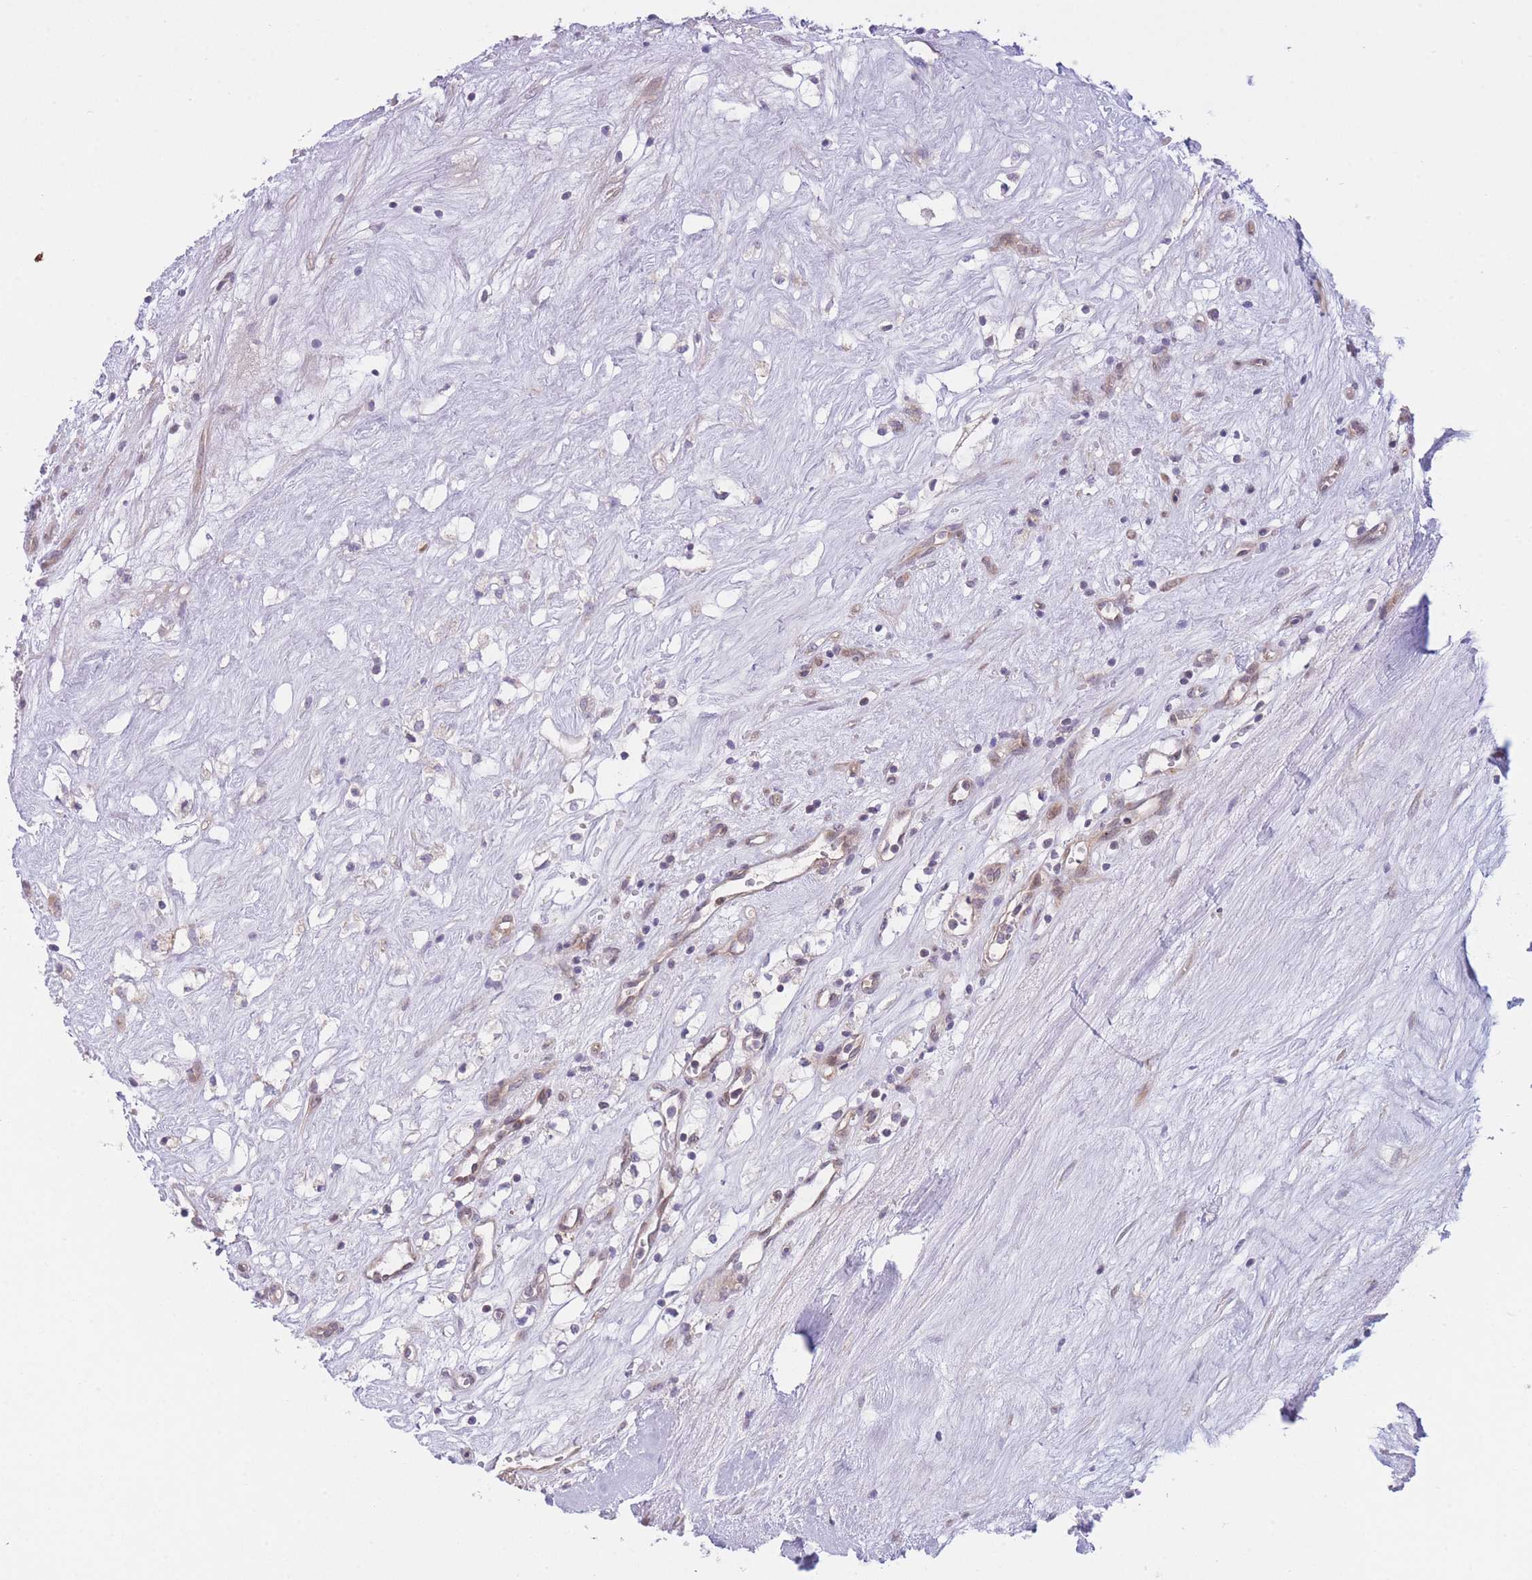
{"staining": {"intensity": "negative", "quantity": "none", "location": "none"}, "tissue": "renal cancer", "cell_type": "Tumor cells", "image_type": "cancer", "snomed": [{"axis": "morphology", "description": "Adenocarcinoma, NOS"}, {"axis": "topography", "description": "Kidney"}], "caption": "Renal adenocarcinoma was stained to show a protein in brown. There is no significant staining in tumor cells.", "gene": "CDC25B", "patient": {"sex": "male", "age": 59}}